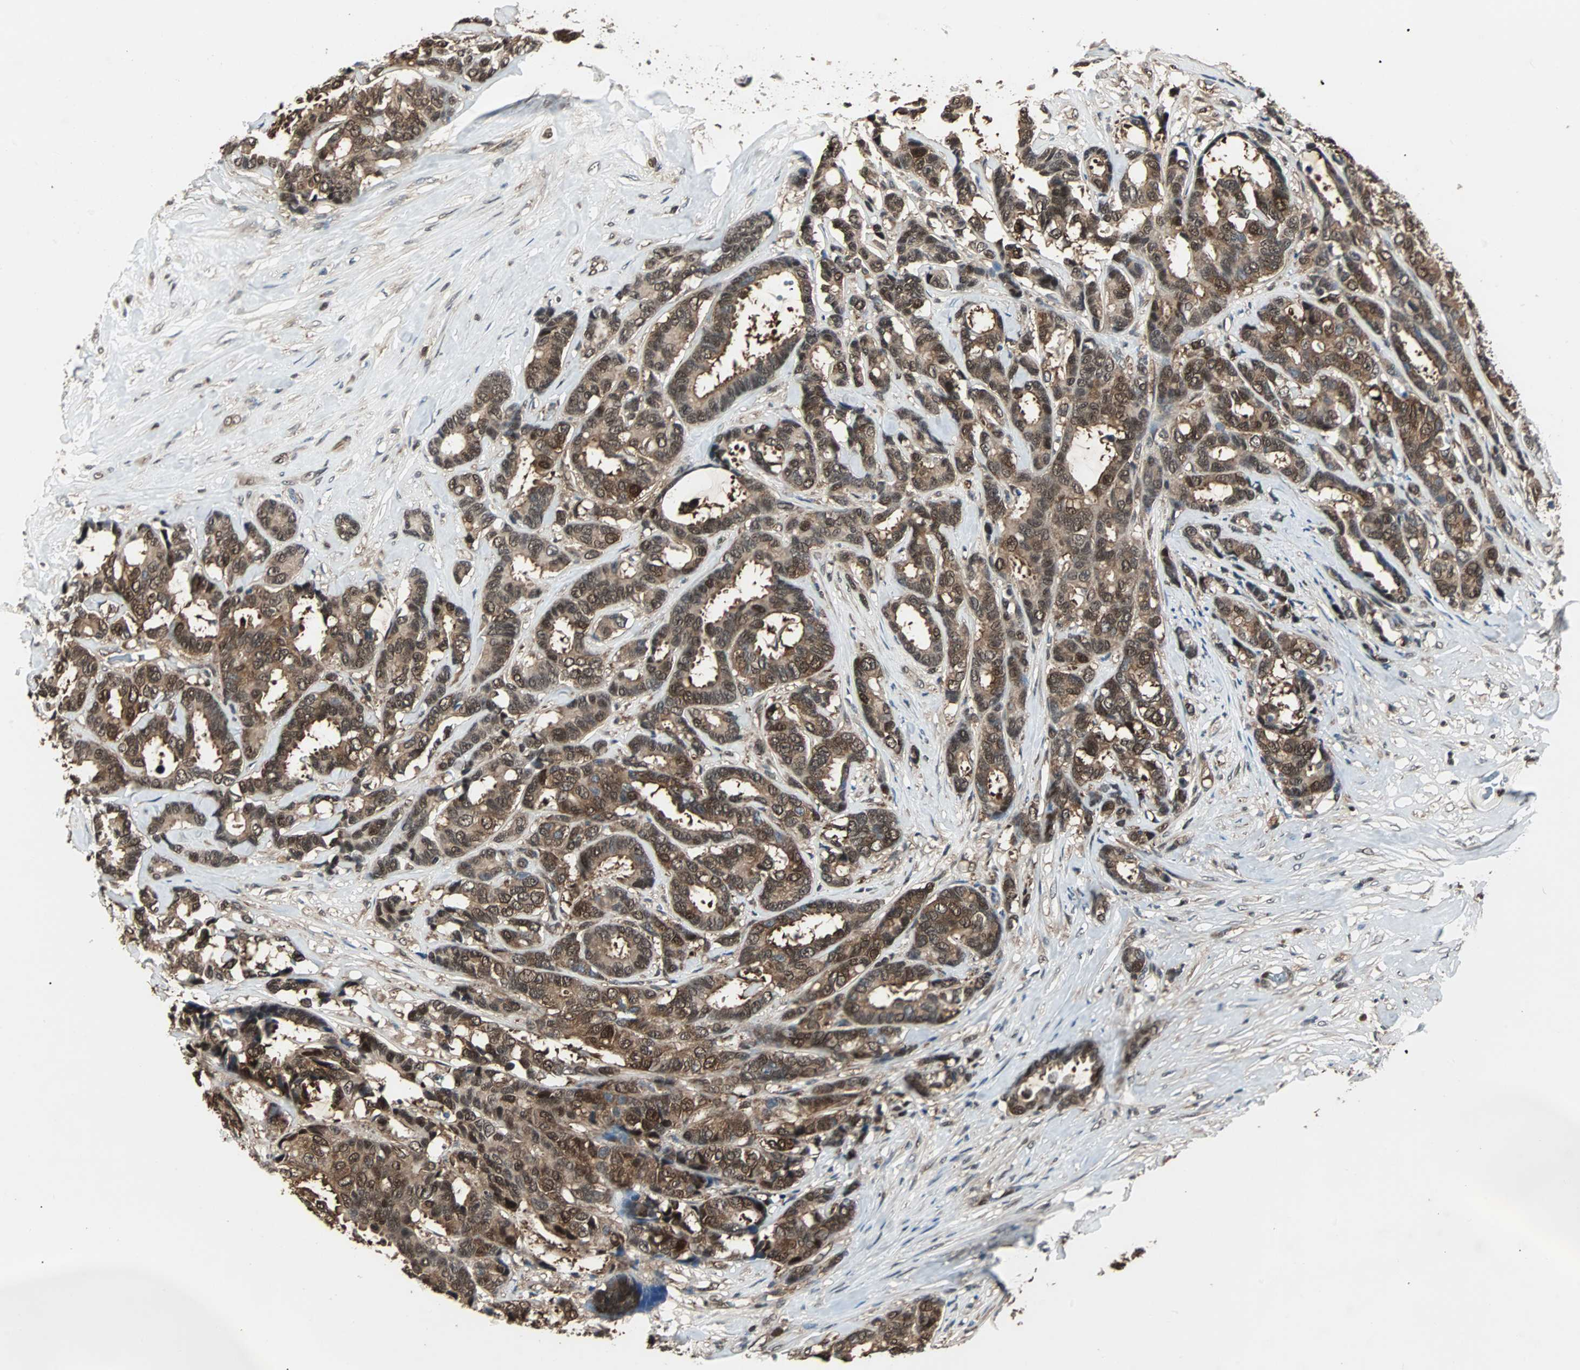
{"staining": {"intensity": "strong", "quantity": ">75%", "location": "cytoplasmic/membranous,nuclear"}, "tissue": "breast cancer", "cell_type": "Tumor cells", "image_type": "cancer", "snomed": [{"axis": "morphology", "description": "Duct carcinoma"}, {"axis": "topography", "description": "Breast"}], "caption": "Breast intraductal carcinoma was stained to show a protein in brown. There is high levels of strong cytoplasmic/membranous and nuclear positivity in approximately >75% of tumor cells. The staining was performed using DAB, with brown indicating positive protein expression. Nuclei are stained blue with hematoxylin.", "gene": "ACLY", "patient": {"sex": "female", "age": 87}}